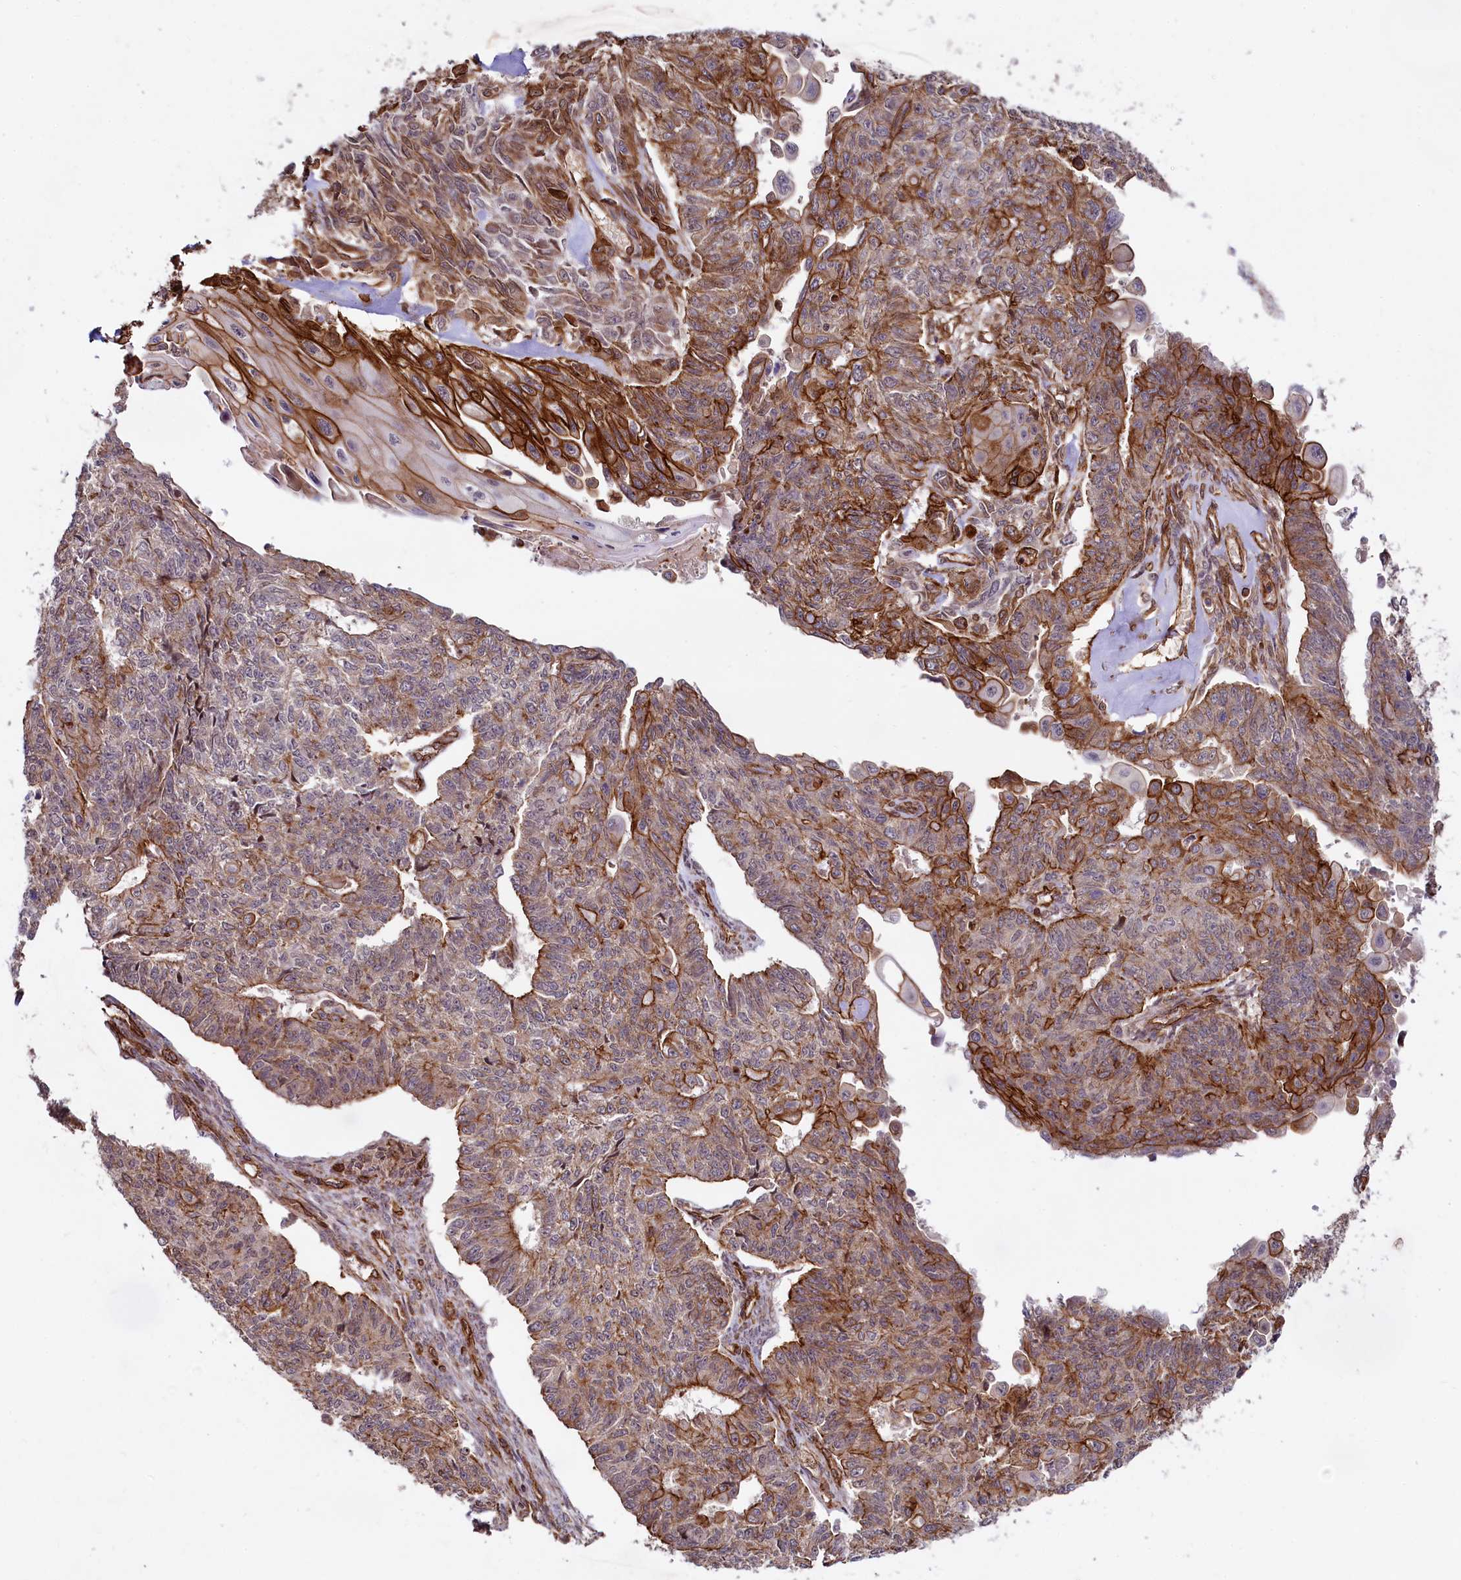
{"staining": {"intensity": "strong", "quantity": "25%-75%", "location": "cytoplasmic/membranous"}, "tissue": "endometrial cancer", "cell_type": "Tumor cells", "image_type": "cancer", "snomed": [{"axis": "morphology", "description": "Adenocarcinoma, NOS"}, {"axis": "topography", "description": "Endometrium"}], "caption": "Immunohistochemical staining of human endometrial cancer shows high levels of strong cytoplasmic/membranous expression in approximately 25%-75% of tumor cells.", "gene": "SVIP", "patient": {"sex": "female", "age": 32}}